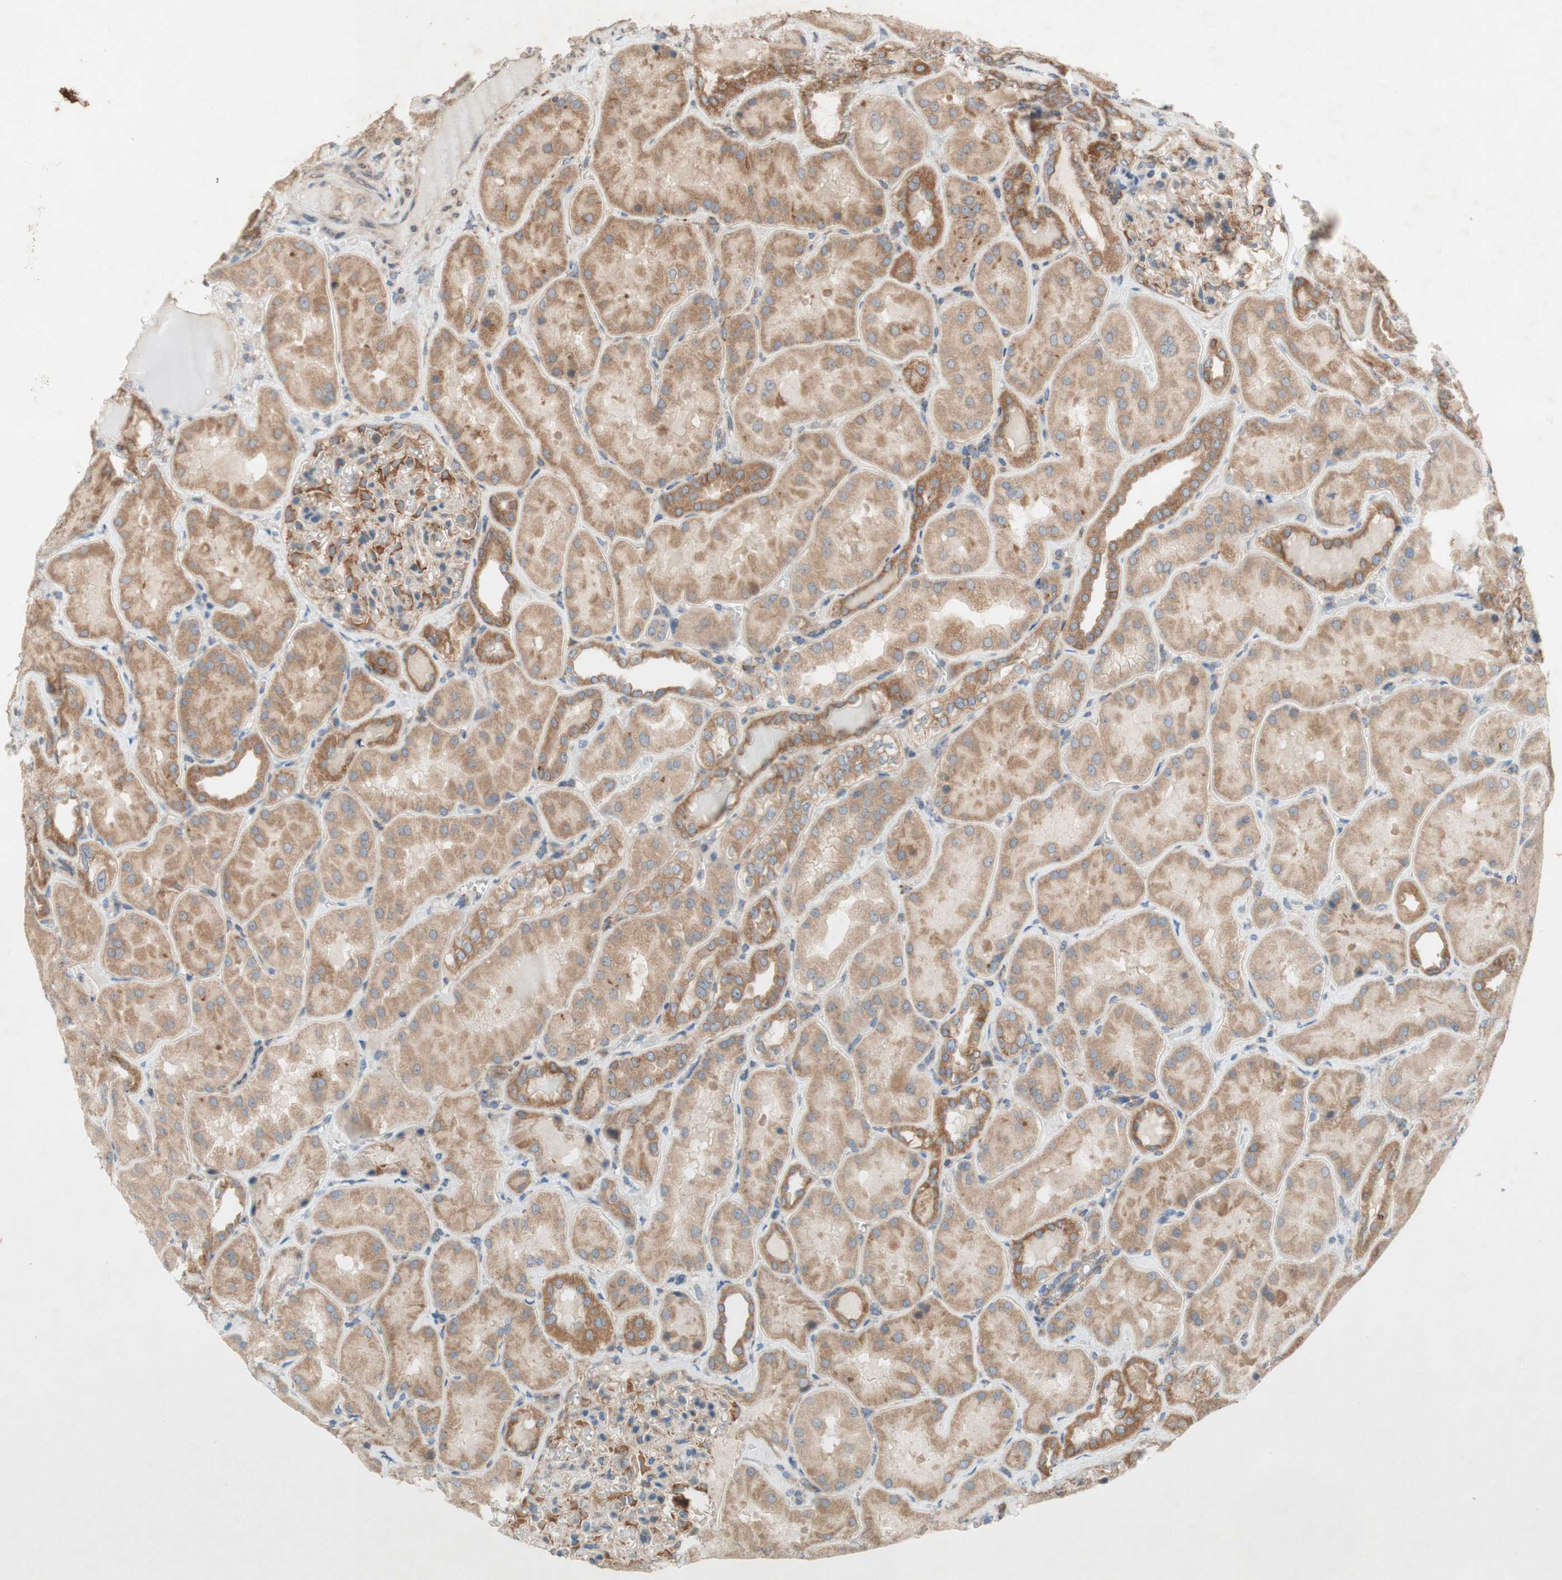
{"staining": {"intensity": "moderate", "quantity": "25%-75%", "location": "cytoplasmic/membranous"}, "tissue": "kidney", "cell_type": "Cells in glomeruli", "image_type": "normal", "snomed": [{"axis": "morphology", "description": "Normal tissue, NOS"}, {"axis": "topography", "description": "Kidney"}], "caption": "A medium amount of moderate cytoplasmic/membranous expression is present in about 25%-75% of cells in glomeruli in unremarkable kidney. Nuclei are stained in blue.", "gene": "SOCS2", "patient": {"sex": "female", "age": 56}}